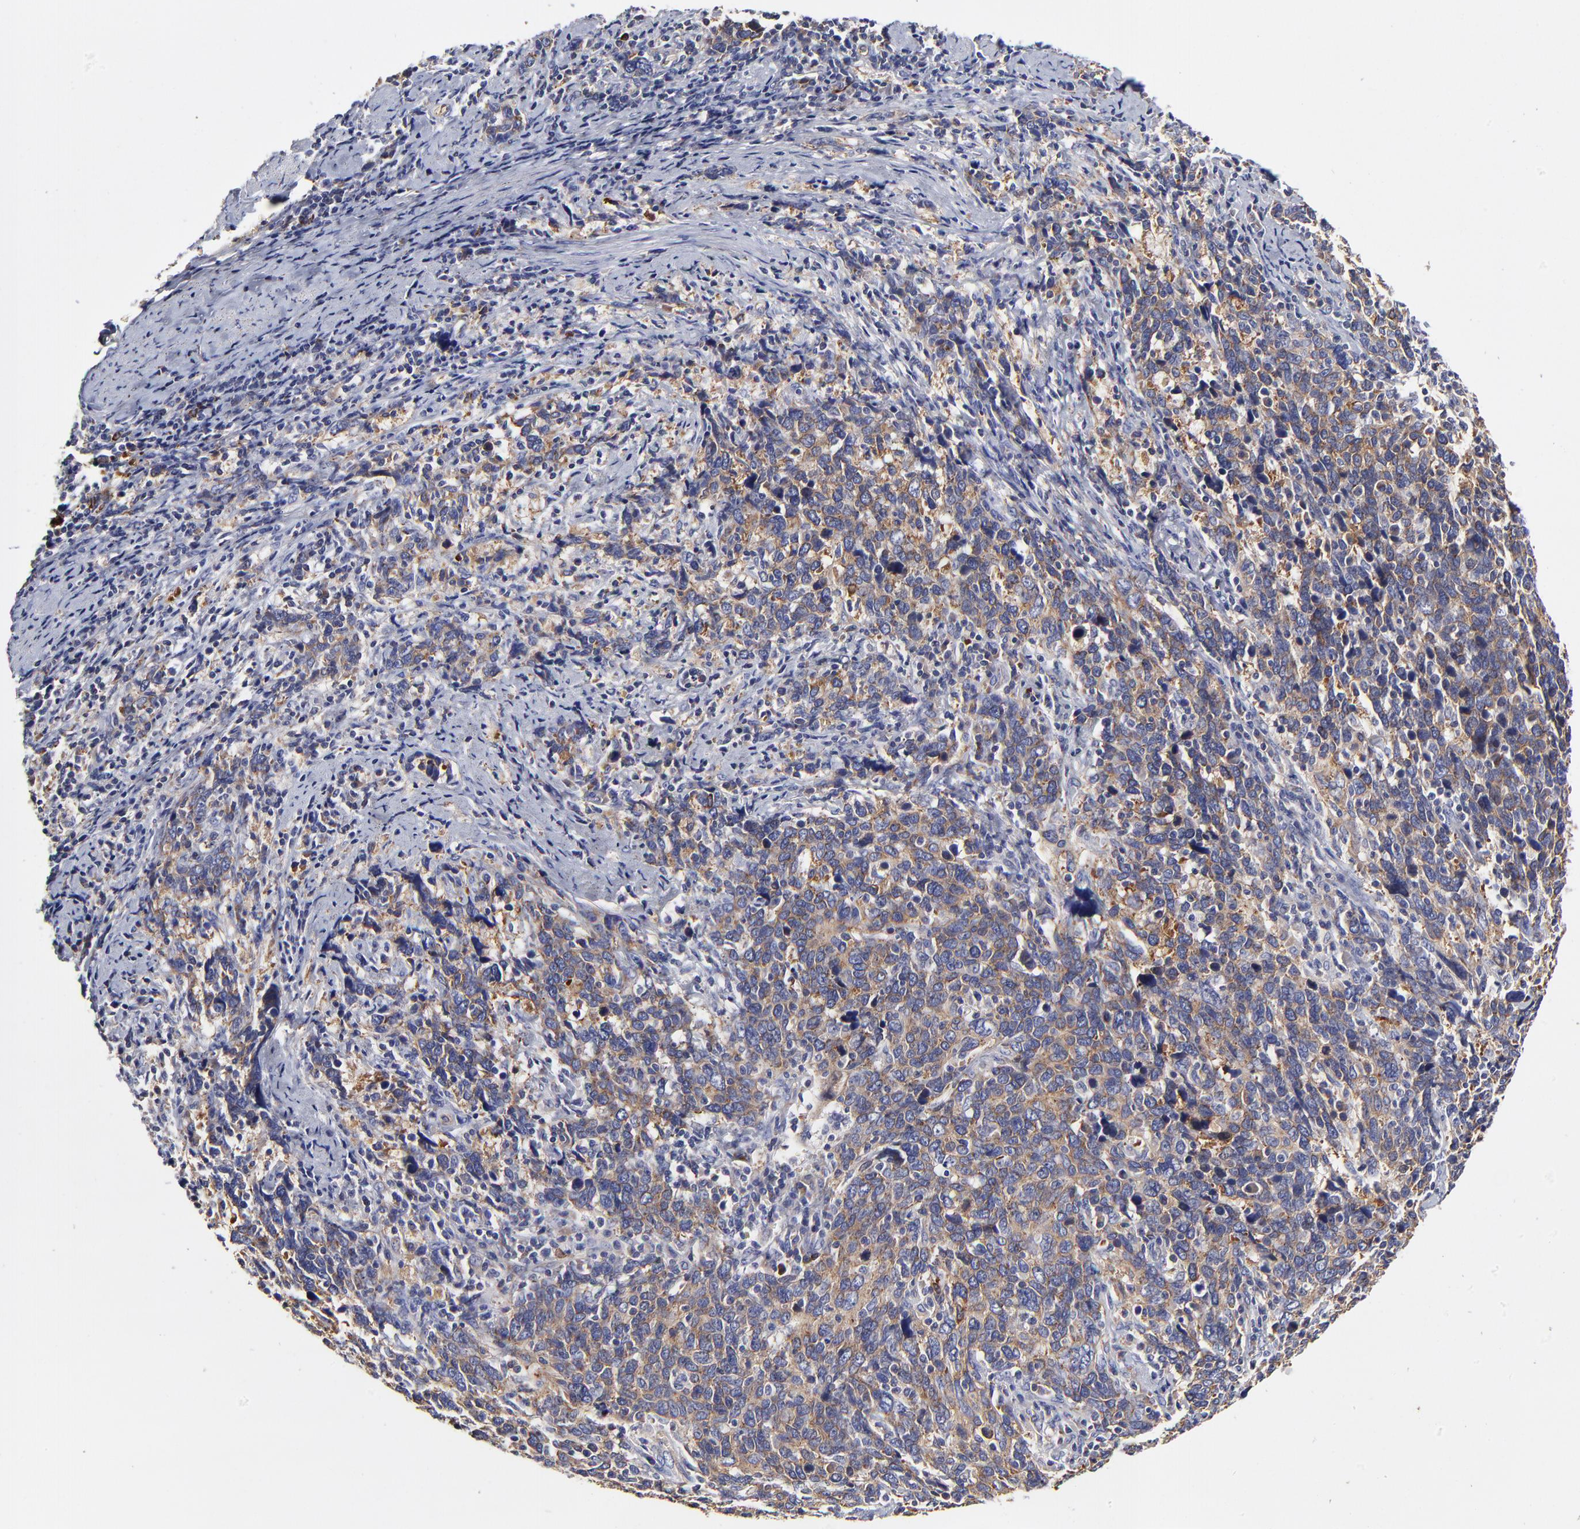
{"staining": {"intensity": "moderate", "quantity": ">75%", "location": "cytoplasmic/membranous"}, "tissue": "cervical cancer", "cell_type": "Tumor cells", "image_type": "cancer", "snomed": [{"axis": "morphology", "description": "Squamous cell carcinoma, NOS"}, {"axis": "topography", "description": "Cervix"}], "caption": "A brown stain labels moderate cytoplasmic/membranous staining of a protein in cervical cancer (squamous cell carcinoma) tumor cells.", "gene": "CD2AP", "patient": {"sex": "female", "age": 41}}